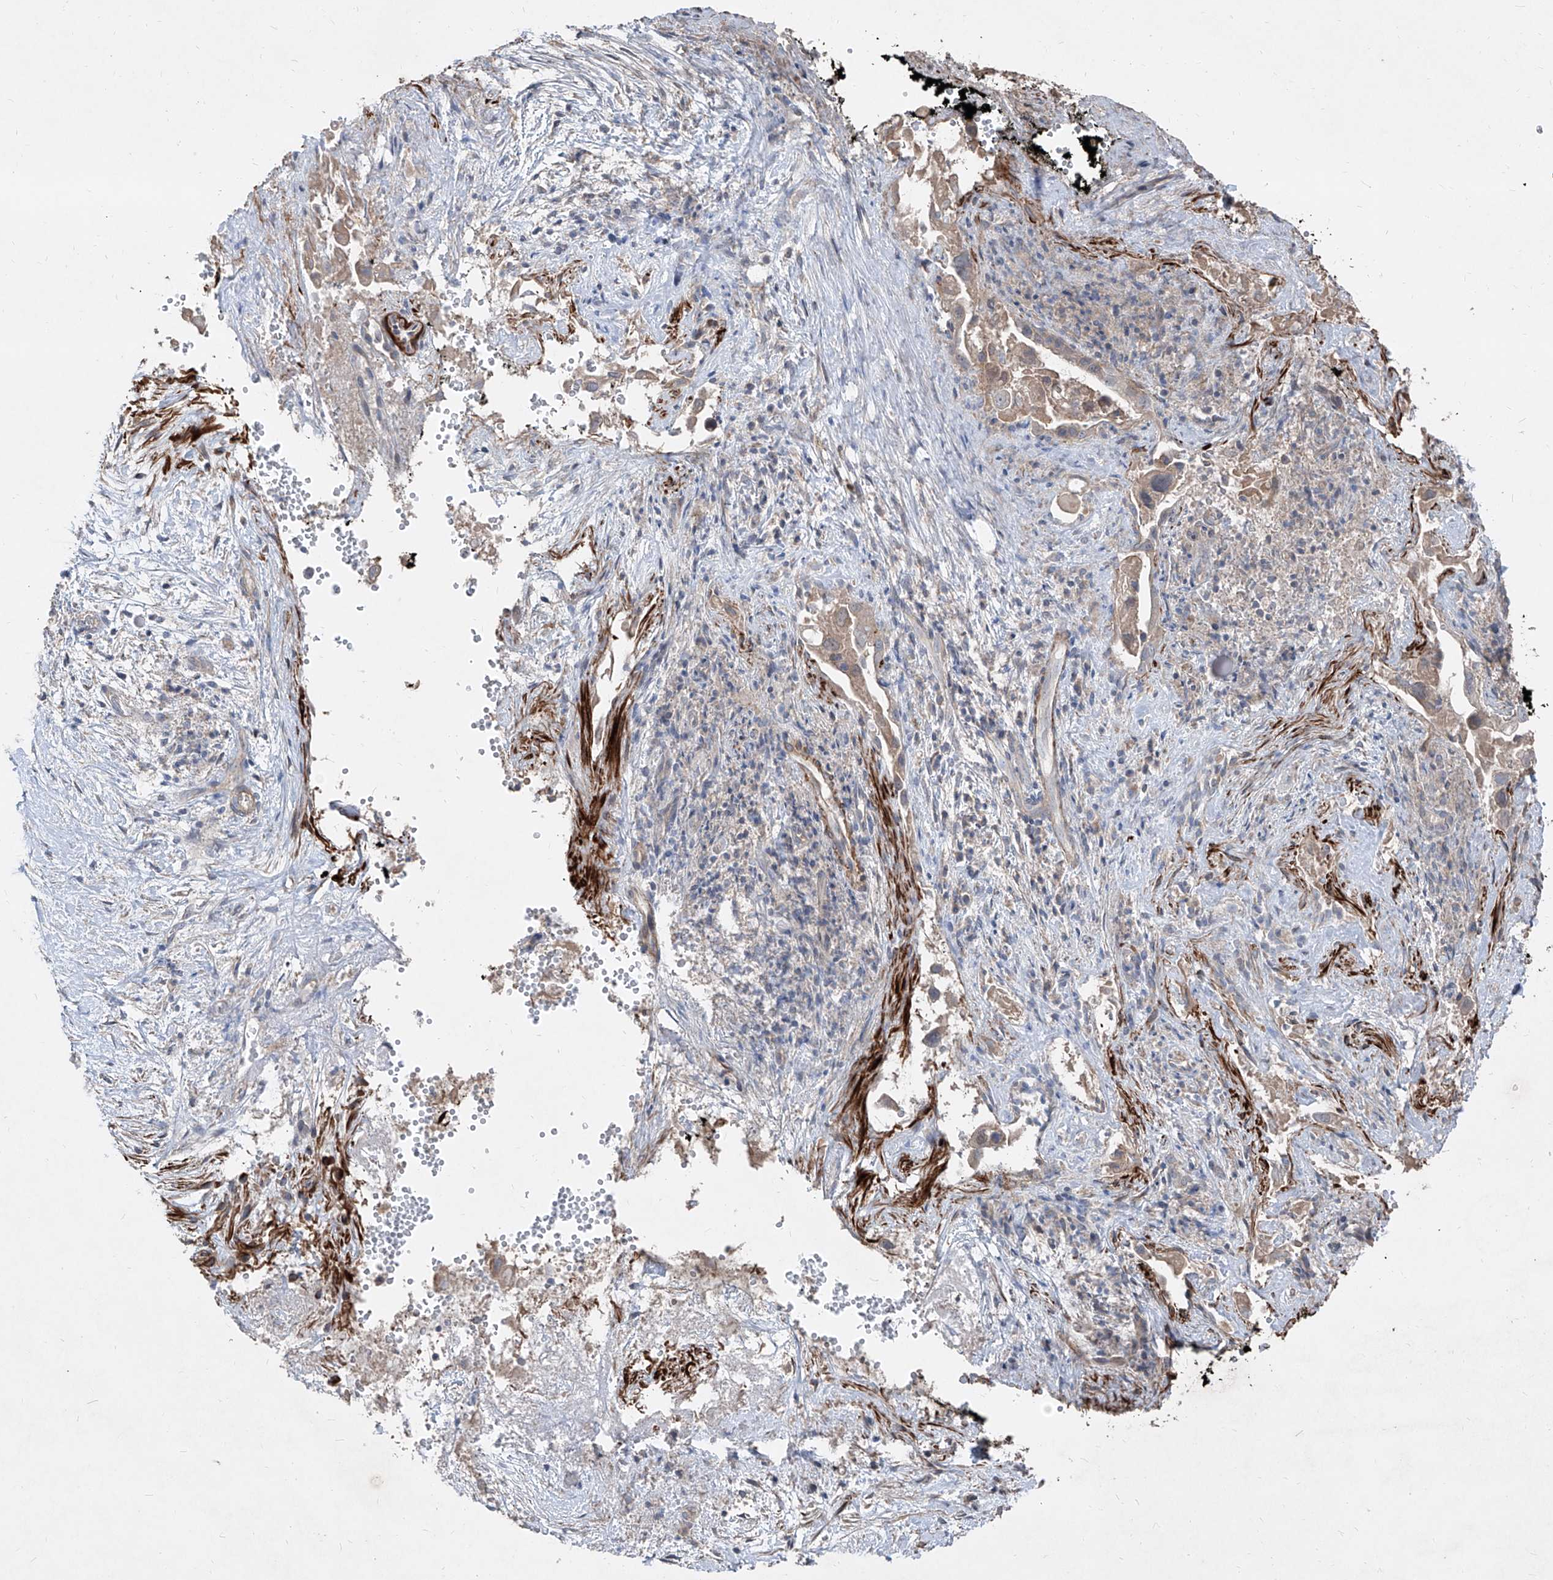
{"staining": {"intensity": "negative", "quantity": "none", "location": "none"}, "tissue": "pancreatic cancer", "cell_type": "Tumor cells", "image_type": "cancer", "snomed": [{"axis": "morphology", "description": "Inflammation, NOS"}, {"axis": "morphology", "description": "Adenocarcinoma, NOS"}, {"axis": "topography", "description": "Pancreas"}], "caption": "The image demonstrates no staining of tumor cells in pancreatic adenocarcinoma.", "gene": "UFD1", "patient": {"sex": "female", "age": 56}}